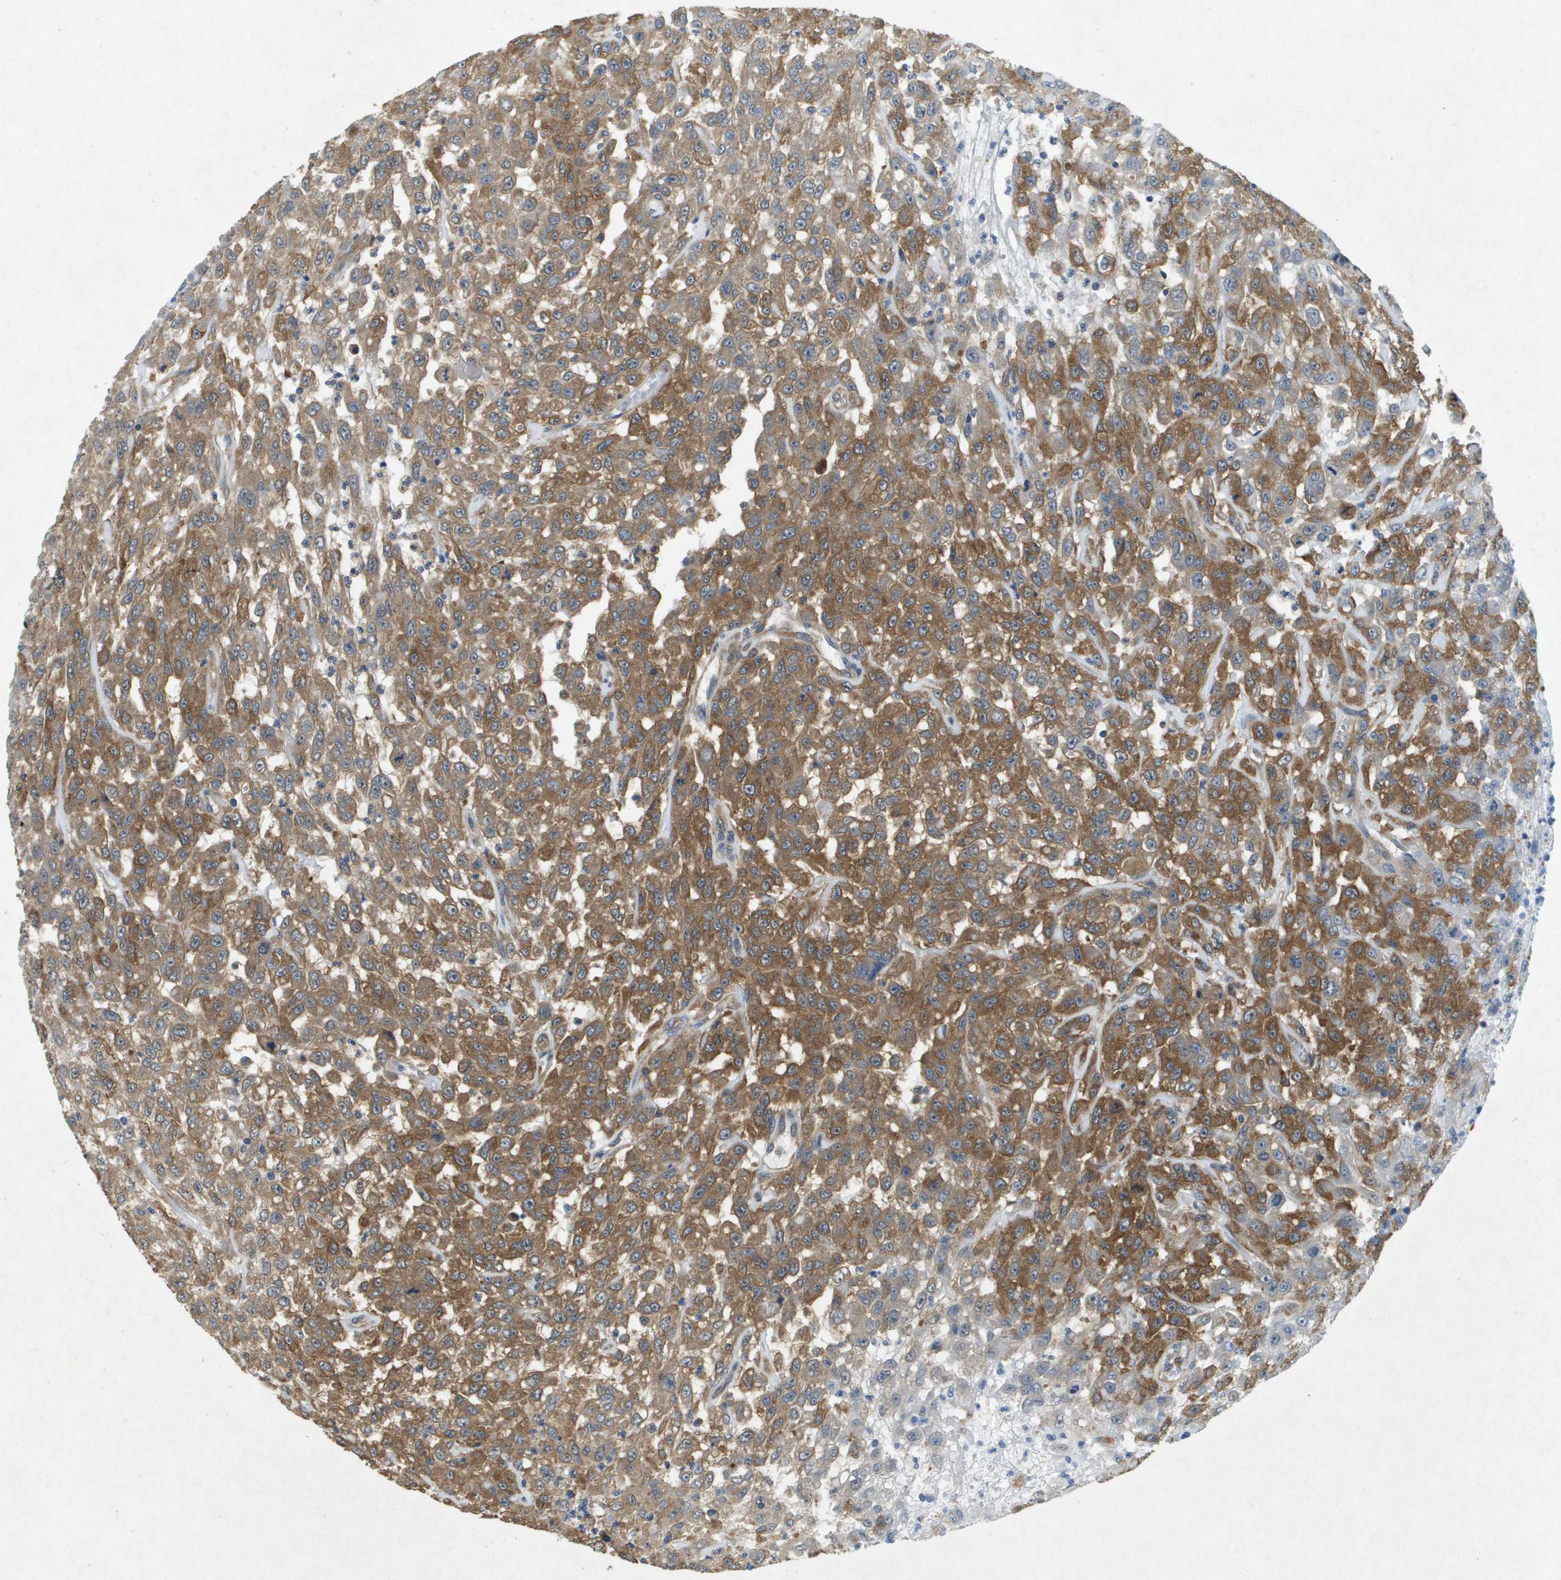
{"staining": {"intensity": "moderate", "quantity": ">75%", "location": "cytoplasmic/membranous"}, "tissue": "urothelial cancer", "cell_type": "Tumor cells", "image_type": "cancer", "snomed": [{"axis": "morphology", "description": "Urothelial carcinoma, High grade"}, {"axis": "topography", "description": "Urinary bladder"}], "caption": "Urothelial cancer stained with immunohistochemistry displays moderate cytoplasmic/membranous positivity in about >75% of tumor cells.", "gene": "PTPRT", "patient": {"sex": "male", "age": 46}}